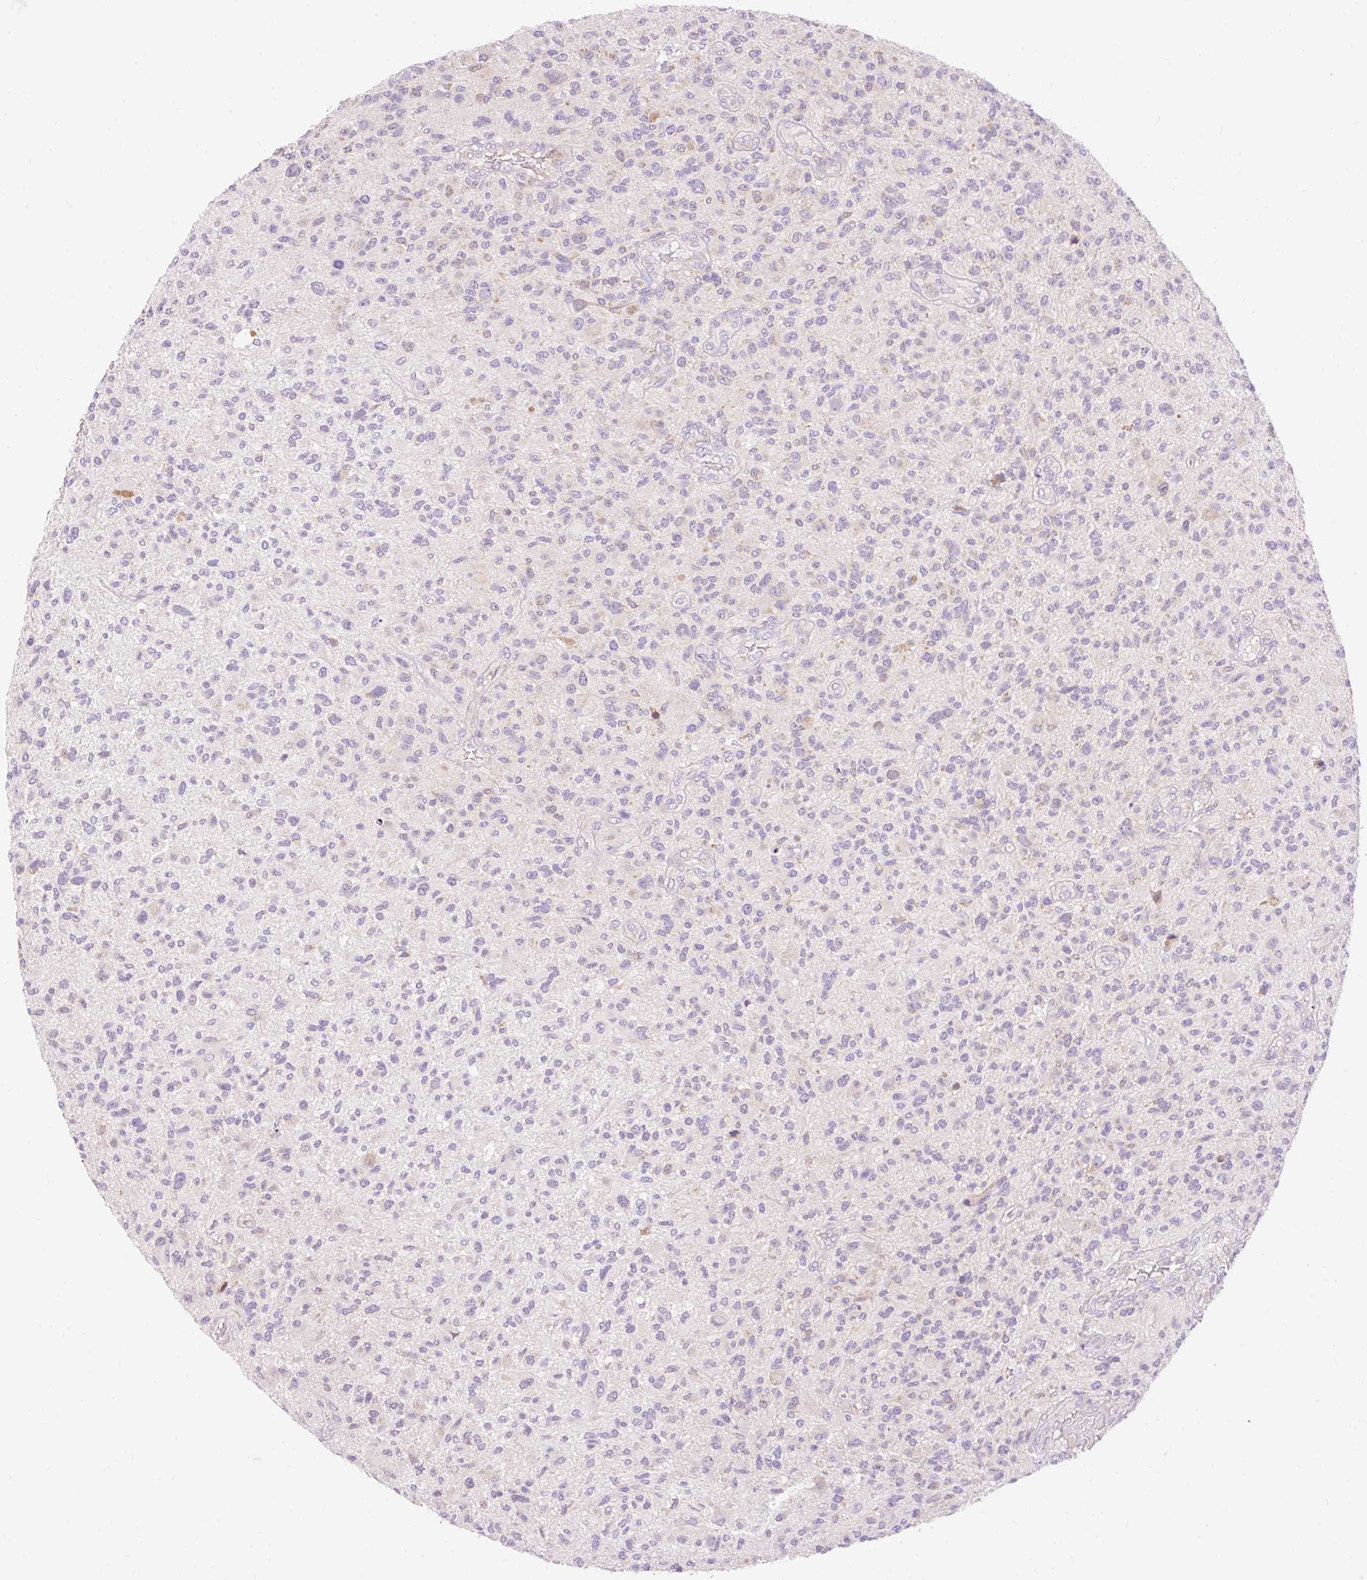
{"staining": {"intensity": "negative", "quantity": "none", "location": "none"}, "tissue": "glioma", "cell_type": "Tumor cells", "image_type": "cancer", "snomed": [{"axis": "morphology", "description": "Glioma, malignant, High grade"}, {"axis": "topography", "description": "Brain"}], "caption": "Human high-grade glioma (malignant) stained for a protein using IHC shows no expression in tumor cells.", "gene": "IMMT", "patient": {"sex": "male", "age": 47}}